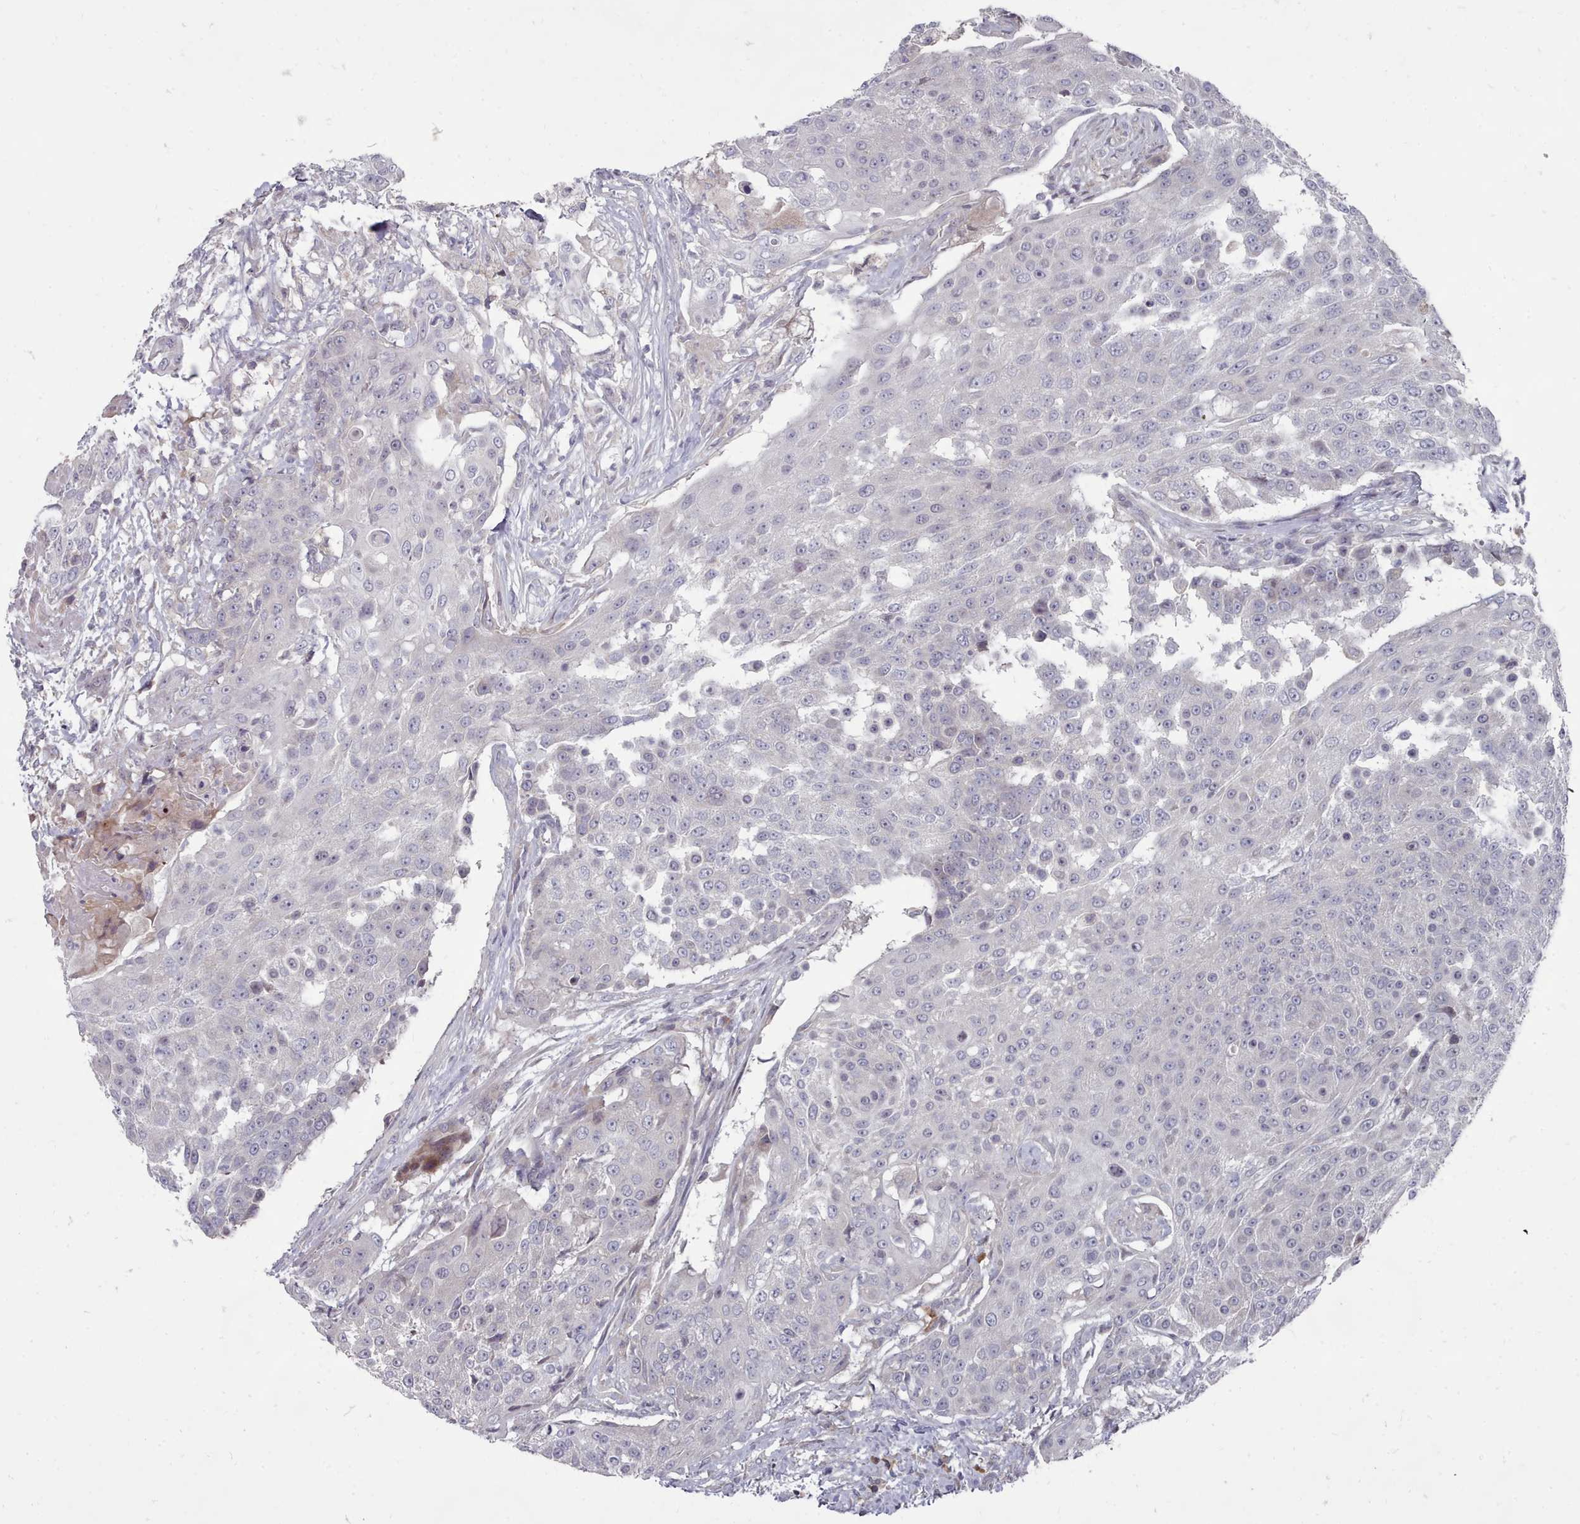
{"staining": {"intensity": "negative", "quantity": "none", "location": "none"}, "tissue": "urothelial cancer", "cell_type": "Tumor cells", "image_type": "cancer", "snomed": [{"axis": "morphology", "description": "Urothelial carcinoma, High grade"}, {"axis": "topography", "description": "Urinary bladder"}], "caption": "Tumor cells are negative for protein expression in human urothelial cancer.", "gene": "ACKR3", "patient": {"sex": "female", "age": 63}}